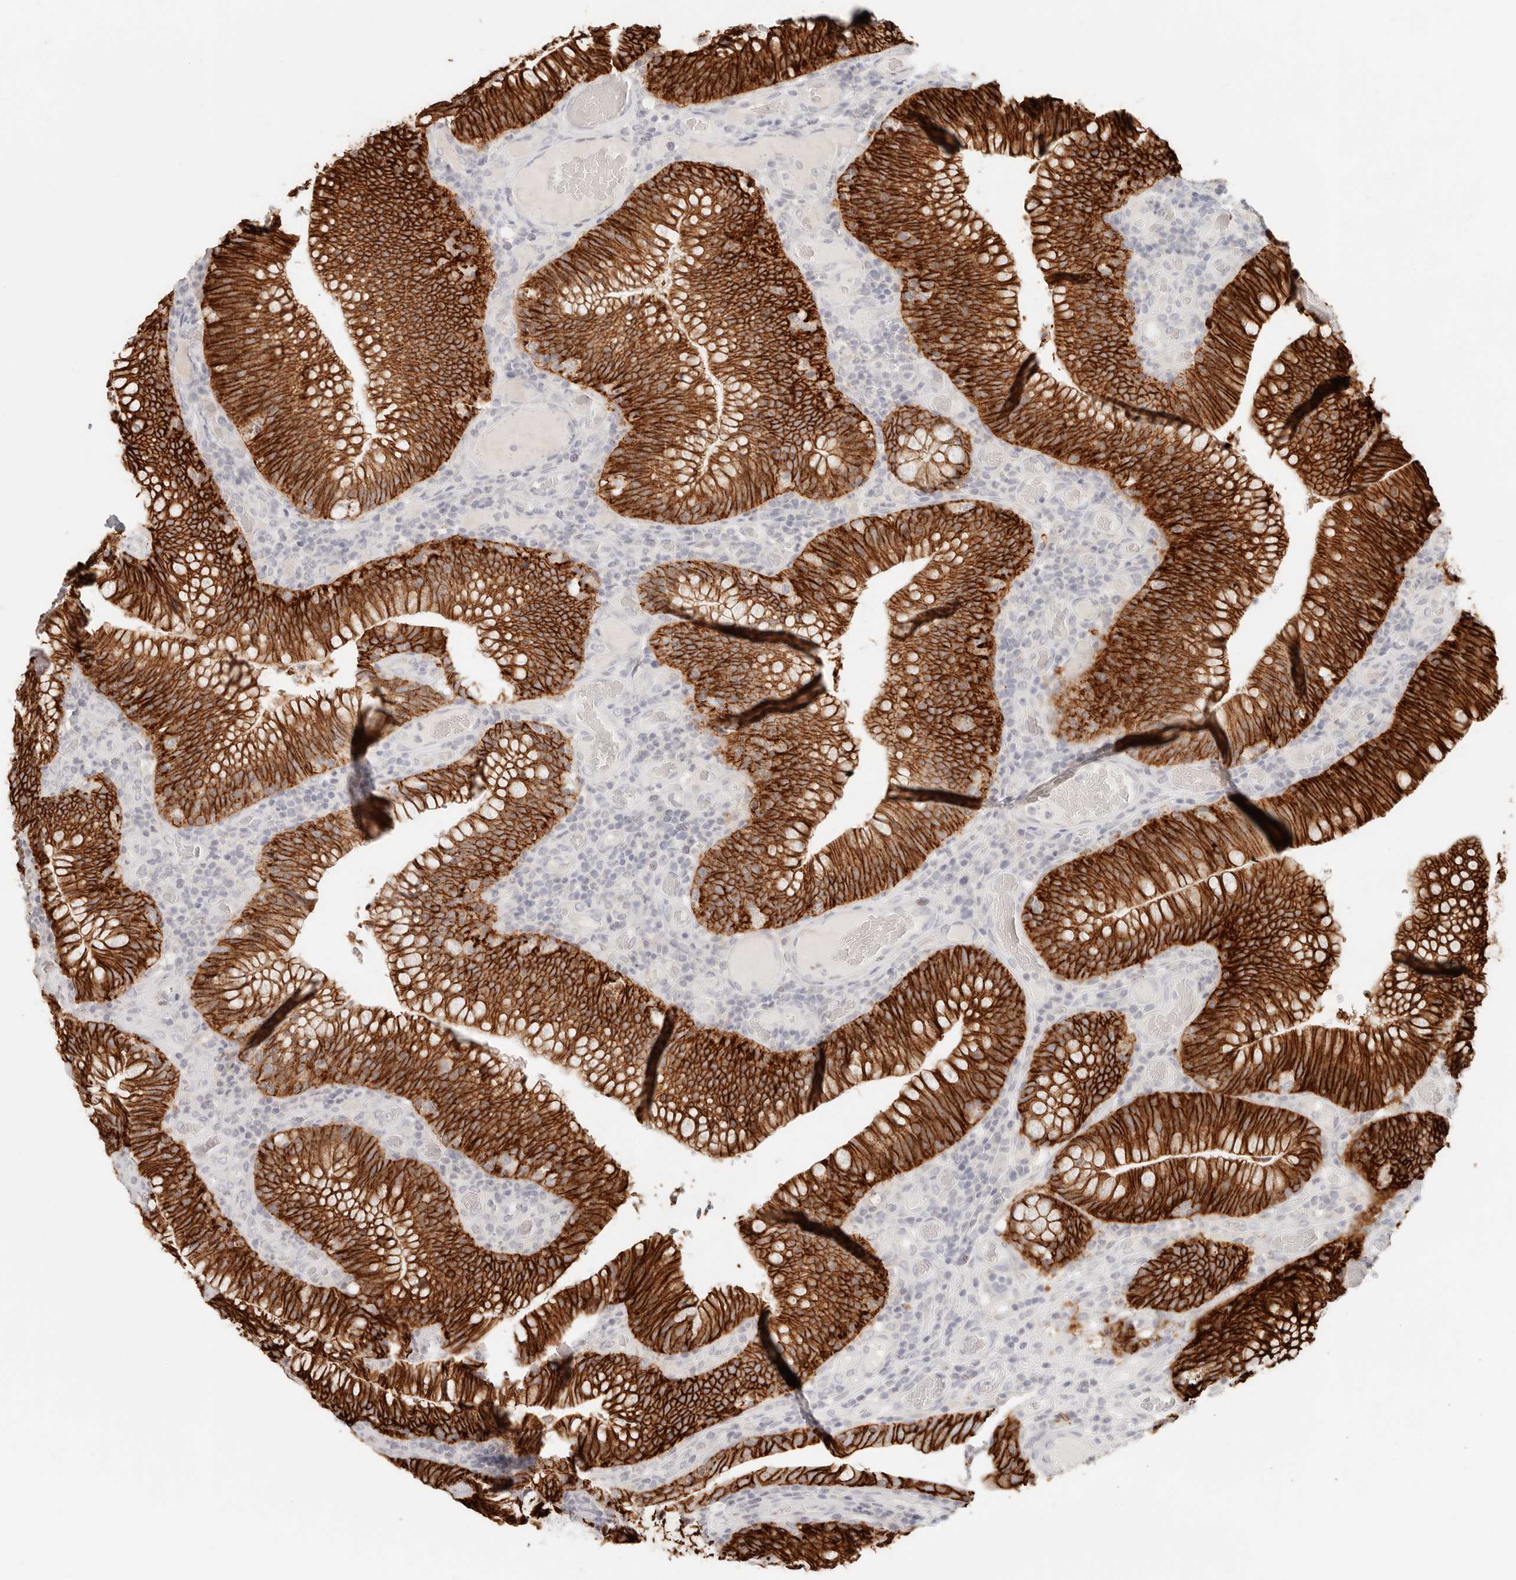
{"staining": {"intensity": "strong", "quantity": ">75%", "location": "cytoplasmic/membranous"}, "tissue": "colorectal cancer", "cell_type": "Tumor cells", "image_type": "cancer", "snomed": [{"axis": "morphology", "description": "Normal tissue, NOS"}, {"axis": "topography", "description": "Colon"}], "caption": "IHC of human colorectal cancer demonstrates high levels of strong cytoplasmic/membranous positivity in about >75% of tumor cells.", "gene": "EPCAM", "patient": {"sex": "female", "age": 82}}